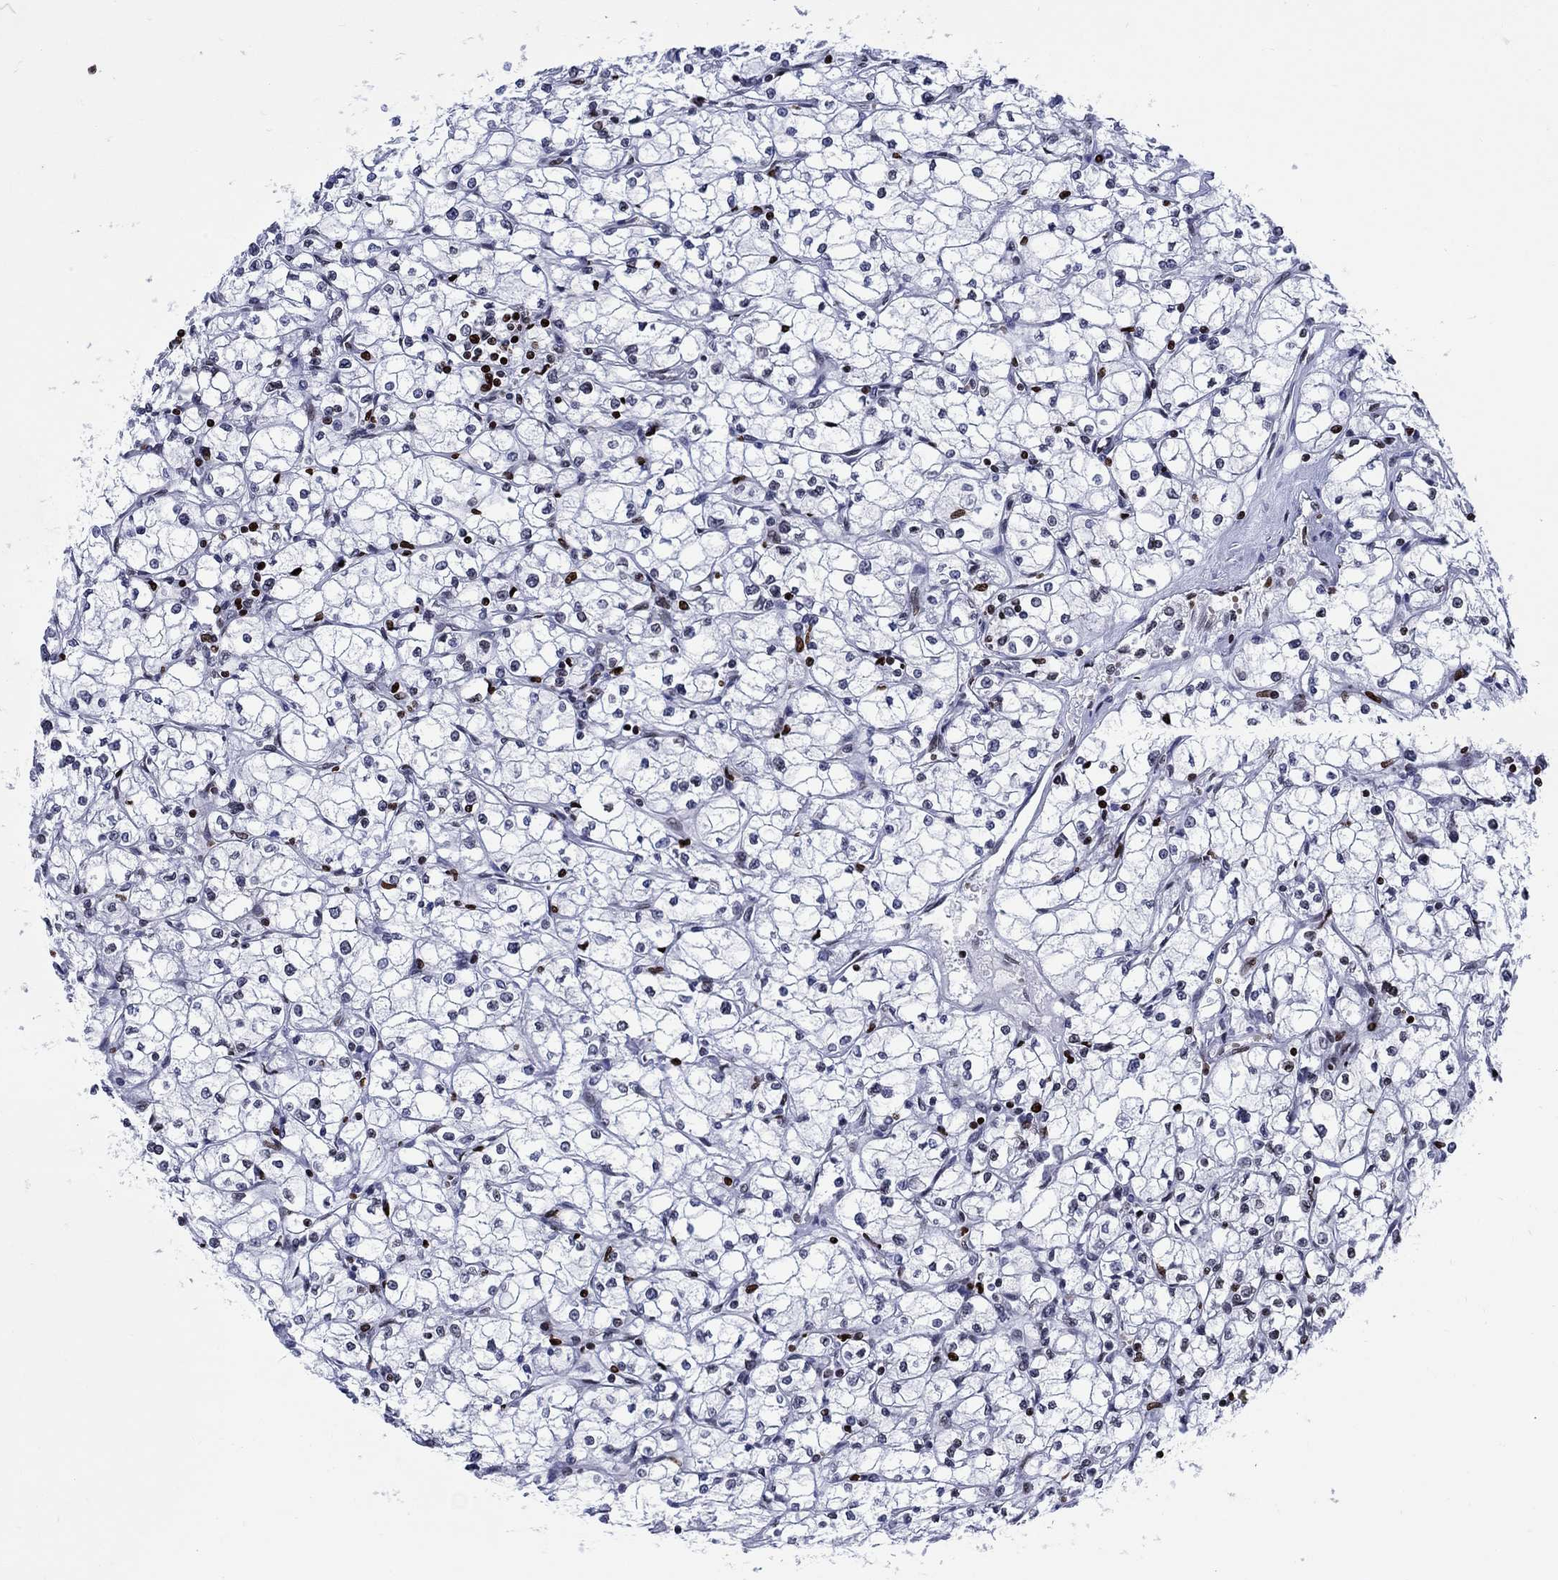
{"staining": {"intensity": "strong", "quantity": "<25%", "location": "nuclear"}, "tissue": "renal cancer", "cell_type": "Tumor cells", "image_type": "cancer", "snomed": [{"axis": "morphology", "description": "Adenocarcinoma, NOS"}, {"axis": "topography", "description": "Kidney"}], "caption": "Renal adenocarcinoma tissue shows strong nuclear positivity in about <25% of tumor cells, visualized by immunohistochemistry.", "gene": "HMGA1", "patient": {"sex": "male", "age": 67}}